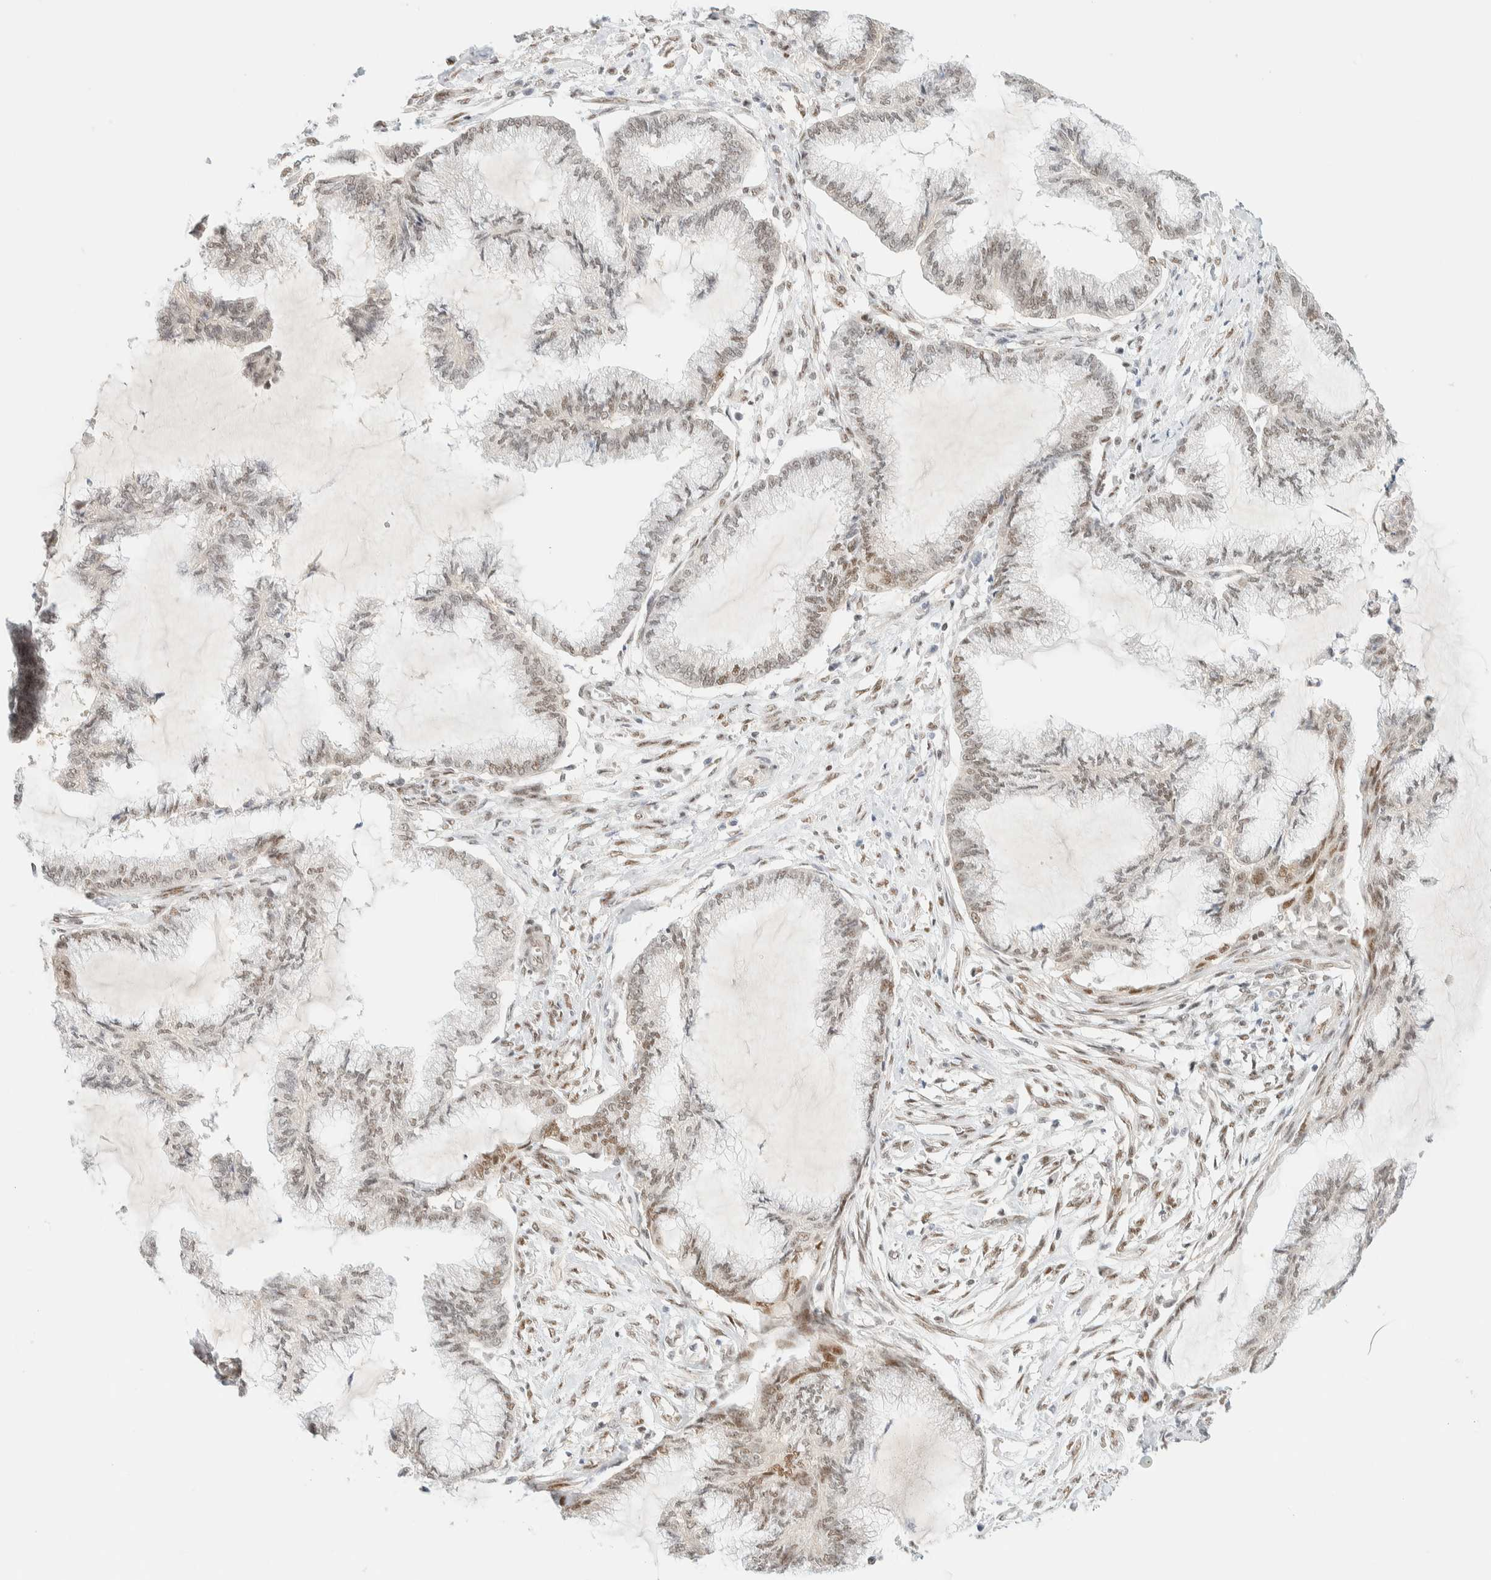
{"staining": {"intensity": "moderate", "quantity": "<25%", "location": "nuclear"}, "tissue": "endometrial cancer", "cell_type": "Tumor cells", "image_type": "cancer", "snomed": [{"axis": "morphology", "description": "Adenocarcinoma, NOS"}, {"axis": "topography", "description": "Endometrium"}], "caption": "A low amount of moderate nuclear expression is present in approximately <25% of tumor cells in endometrial cancer tissue.", "gene": "PYGO2", "patient": {"sex": "female", "age": 86}}